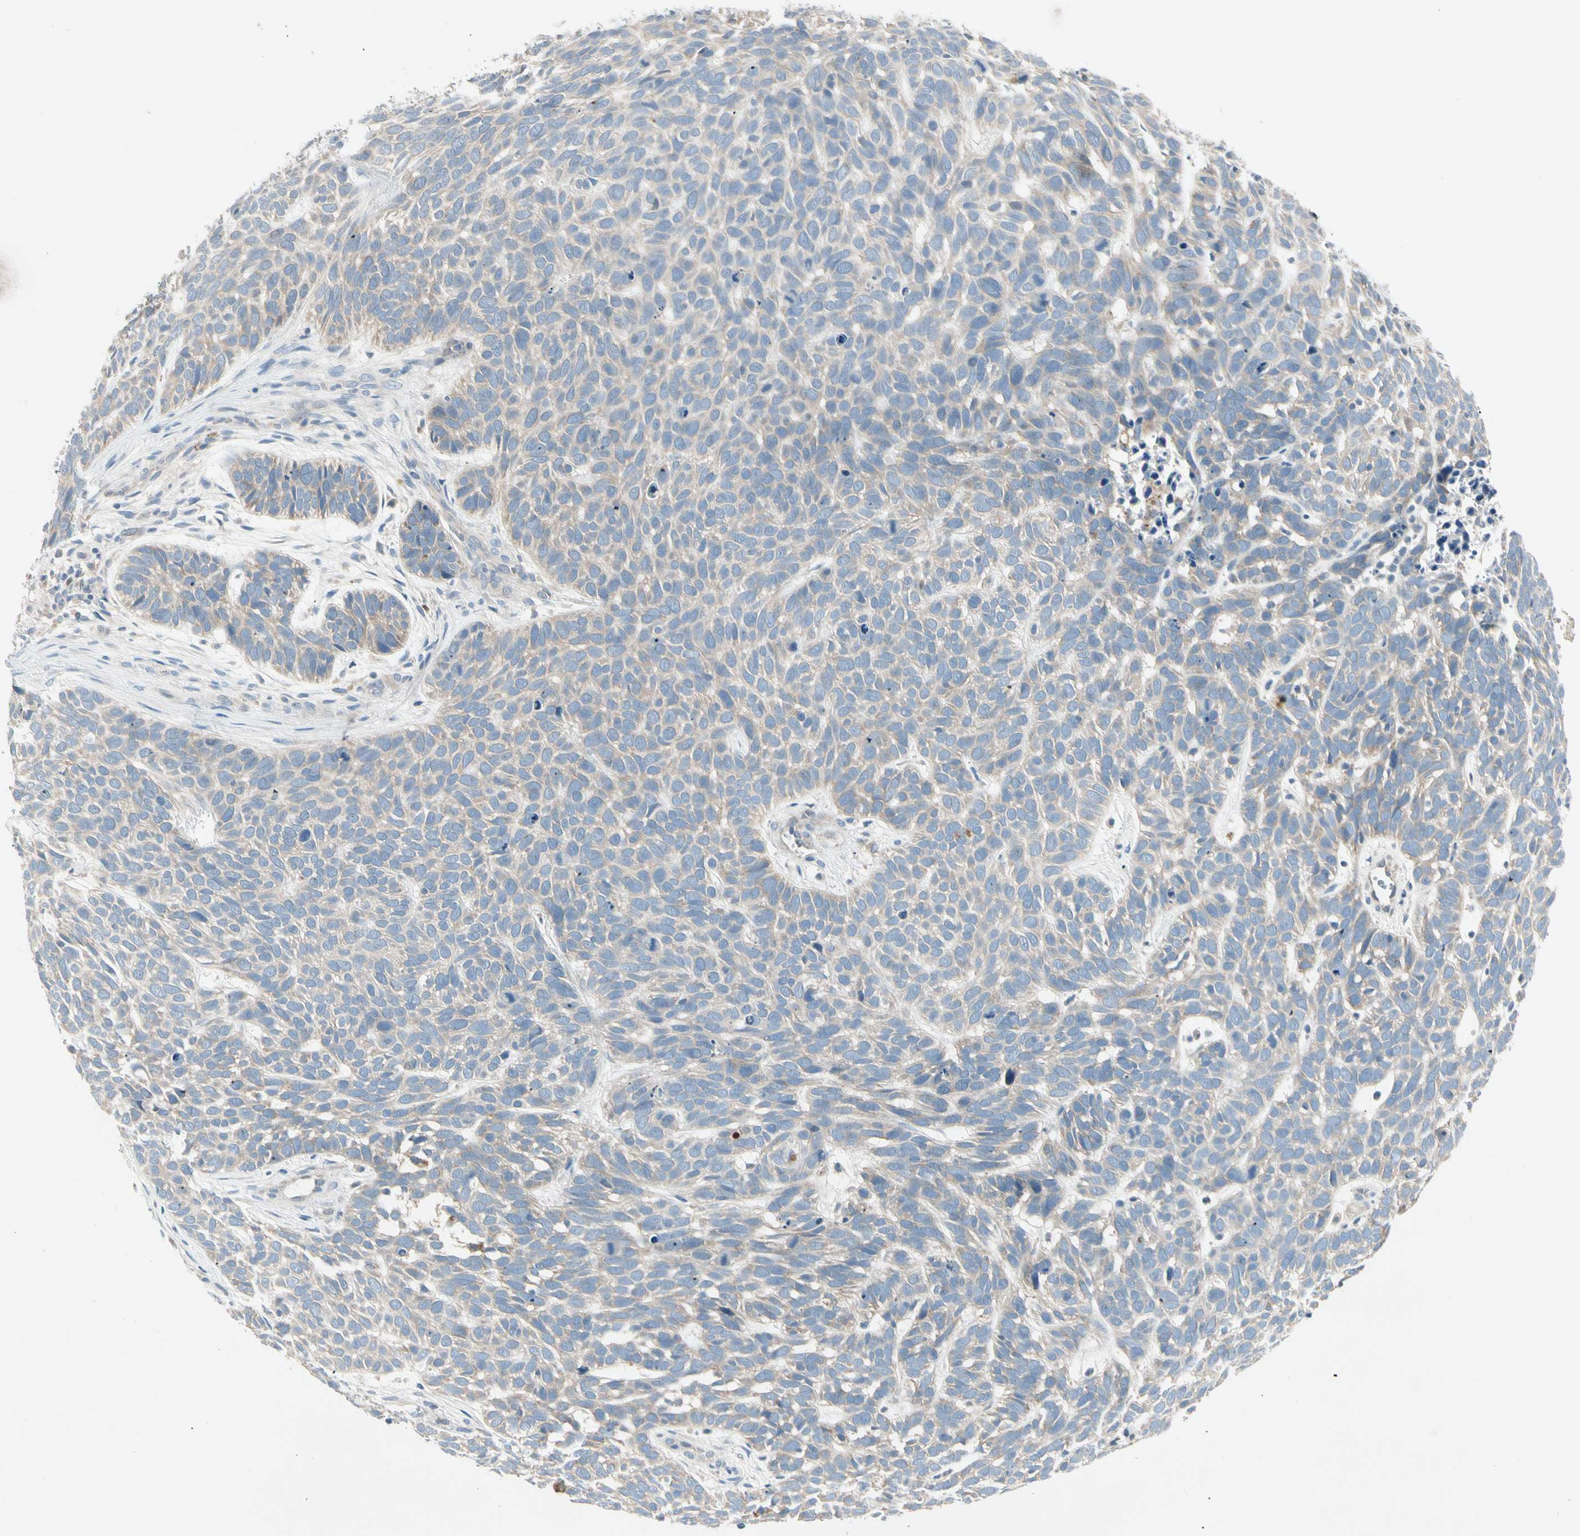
{"staining": {"intensity": "weak", "quantity": ">75%", "location": "cytoplasmic/membranous"}, "tissue": "skin cancer", "cell_type": "Tumor cells", "image_type": "cancer", "snomed": [{"axis": "morphology", "description": "Basal cell carcinoma"}, {"axis": "topography", "description": "Skin"}], "caption": "This histopathology image displays immunohistochemistry (IHC) staining of human skin cancer (basal cell carcinoma), with low weak cytoplasmic/membranous expression in about >75% of tumor cells.", "gene": "IL1R1", "patient": {"sex": "male", "age": 87}}